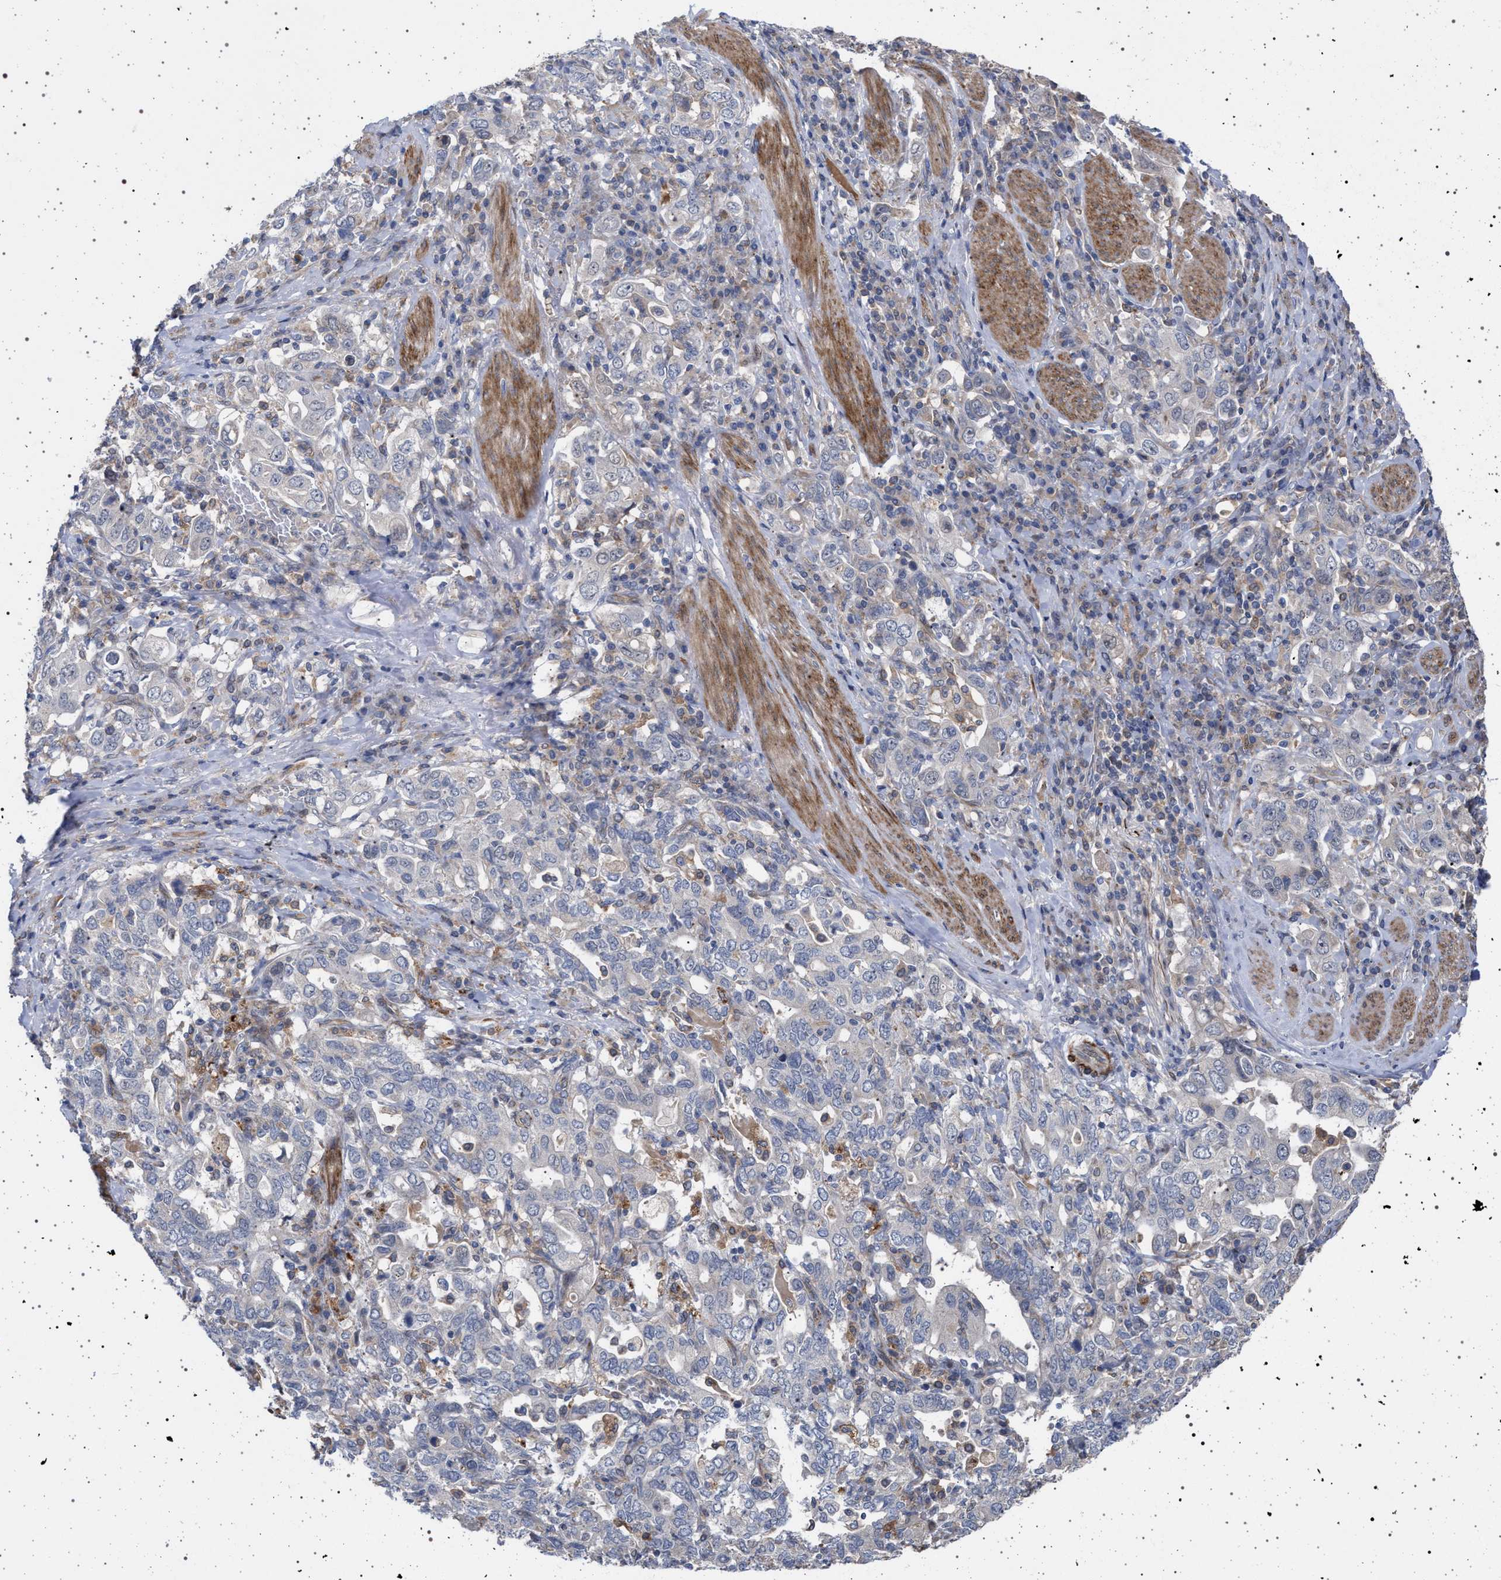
{"staining": {"intensity": "negative", "quantity": "none", "location": "none"}, "tissue": "stomach cancer", "cell_type": "Tumor cells", "image_type": "cancer", "snomed": [{"axis": "morphology", "description": "Adenocarcinoma, NOS"}, {"axis": "topography", "description": "Stomach, upper"}], "caption": "Micrograph shows no protein expression in tumor cells of adenocarcinoma (stomach) tissue.", "gene": "RBM48", "patient": {"sex": "male", "age": 62}}